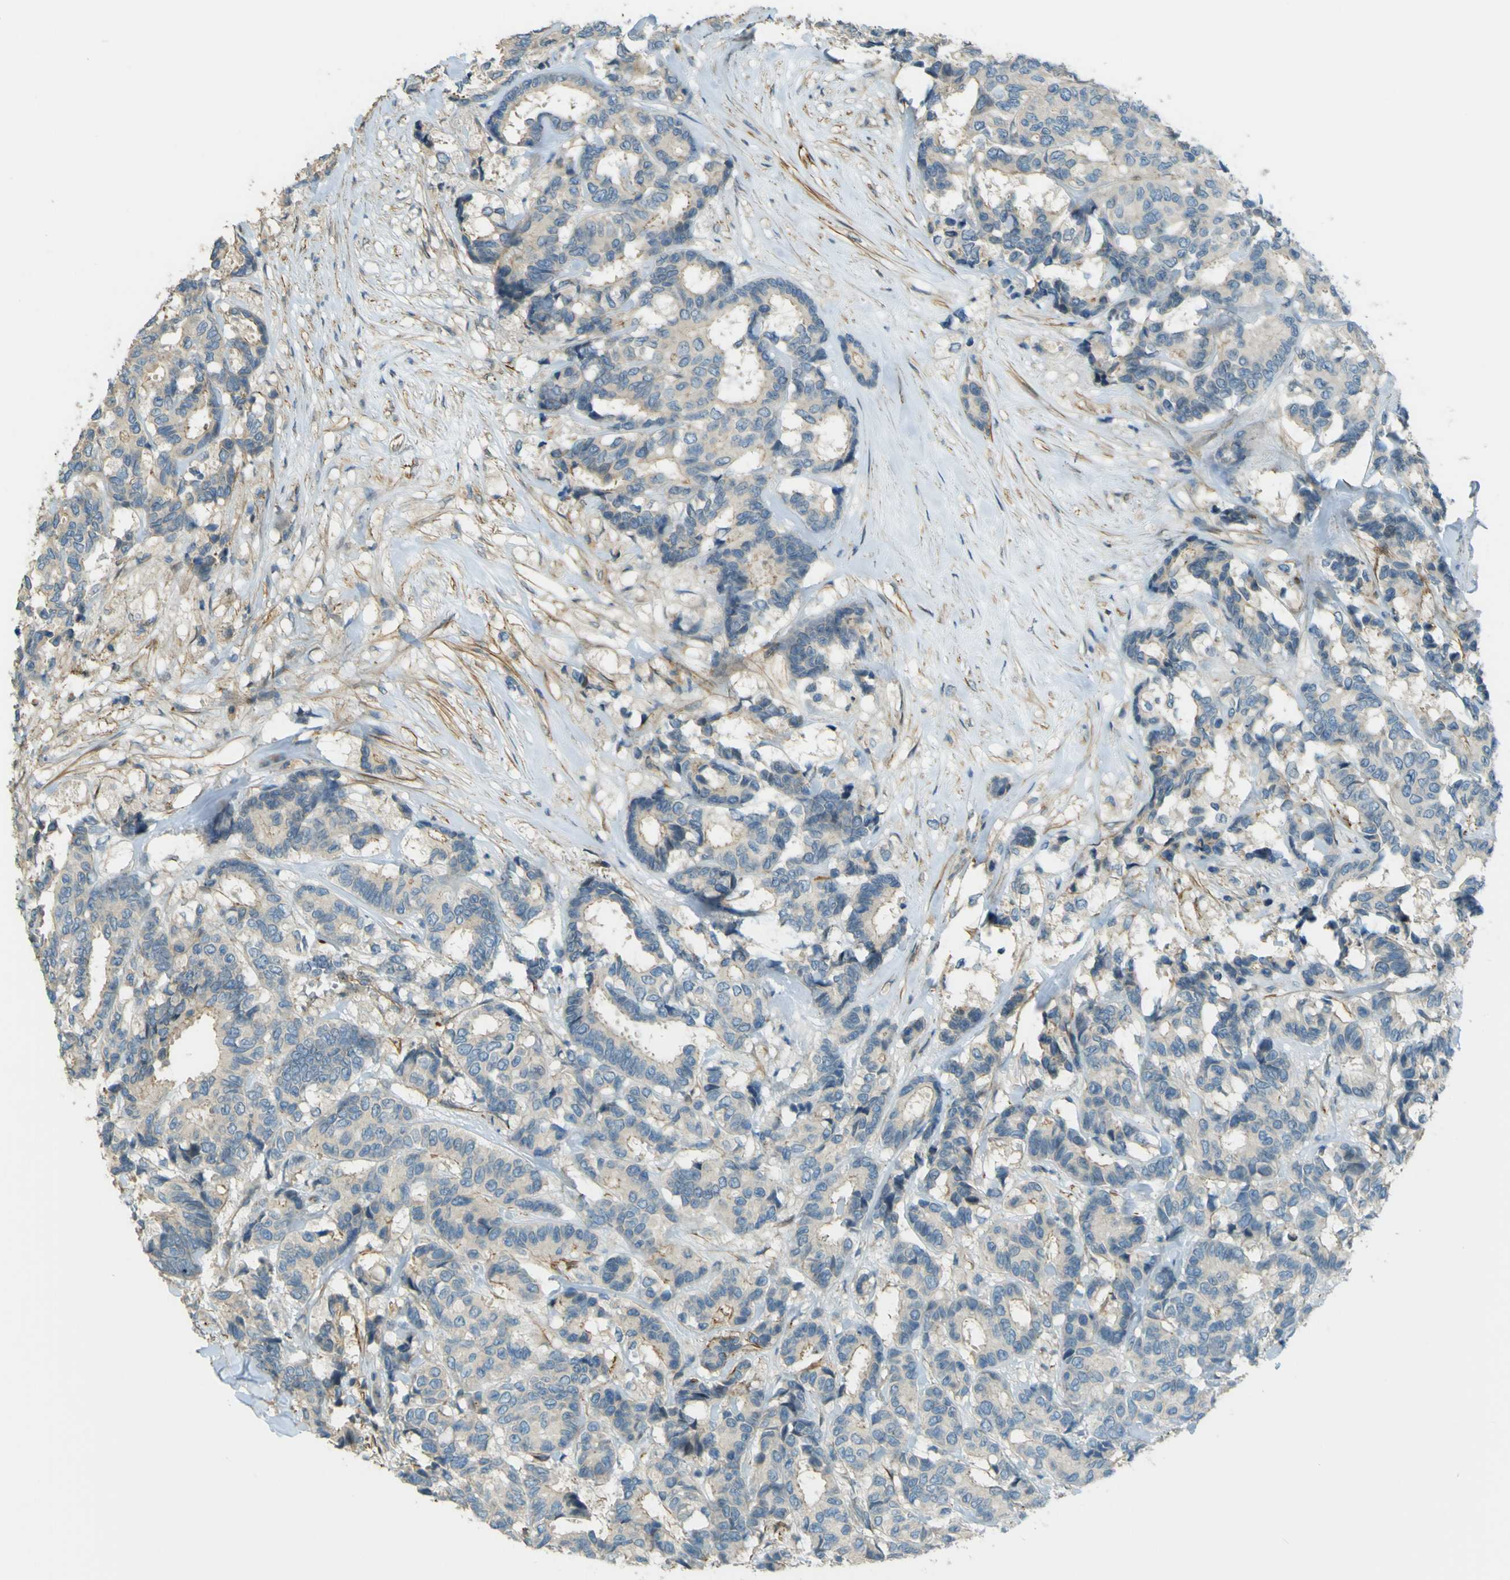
{"staining": {"intensity": "negative", "quantity": "none", "location": "none"}, "tissue": "breast cancer", "cell_type": "Tumor cells", "image_type": "cancer", "snomed": [{"axis": "morphology", "description": "Duct carcinoma"}, {"axis": "topography", "description": "Breast"}], "caption": "Human invasive ductal carcinoma (breast) stained for a protein using immunohistochemistry demonstrates no expression in tumor cells.", "gene": "NEXN", "patient": {"sex": "female", "age": 87}}